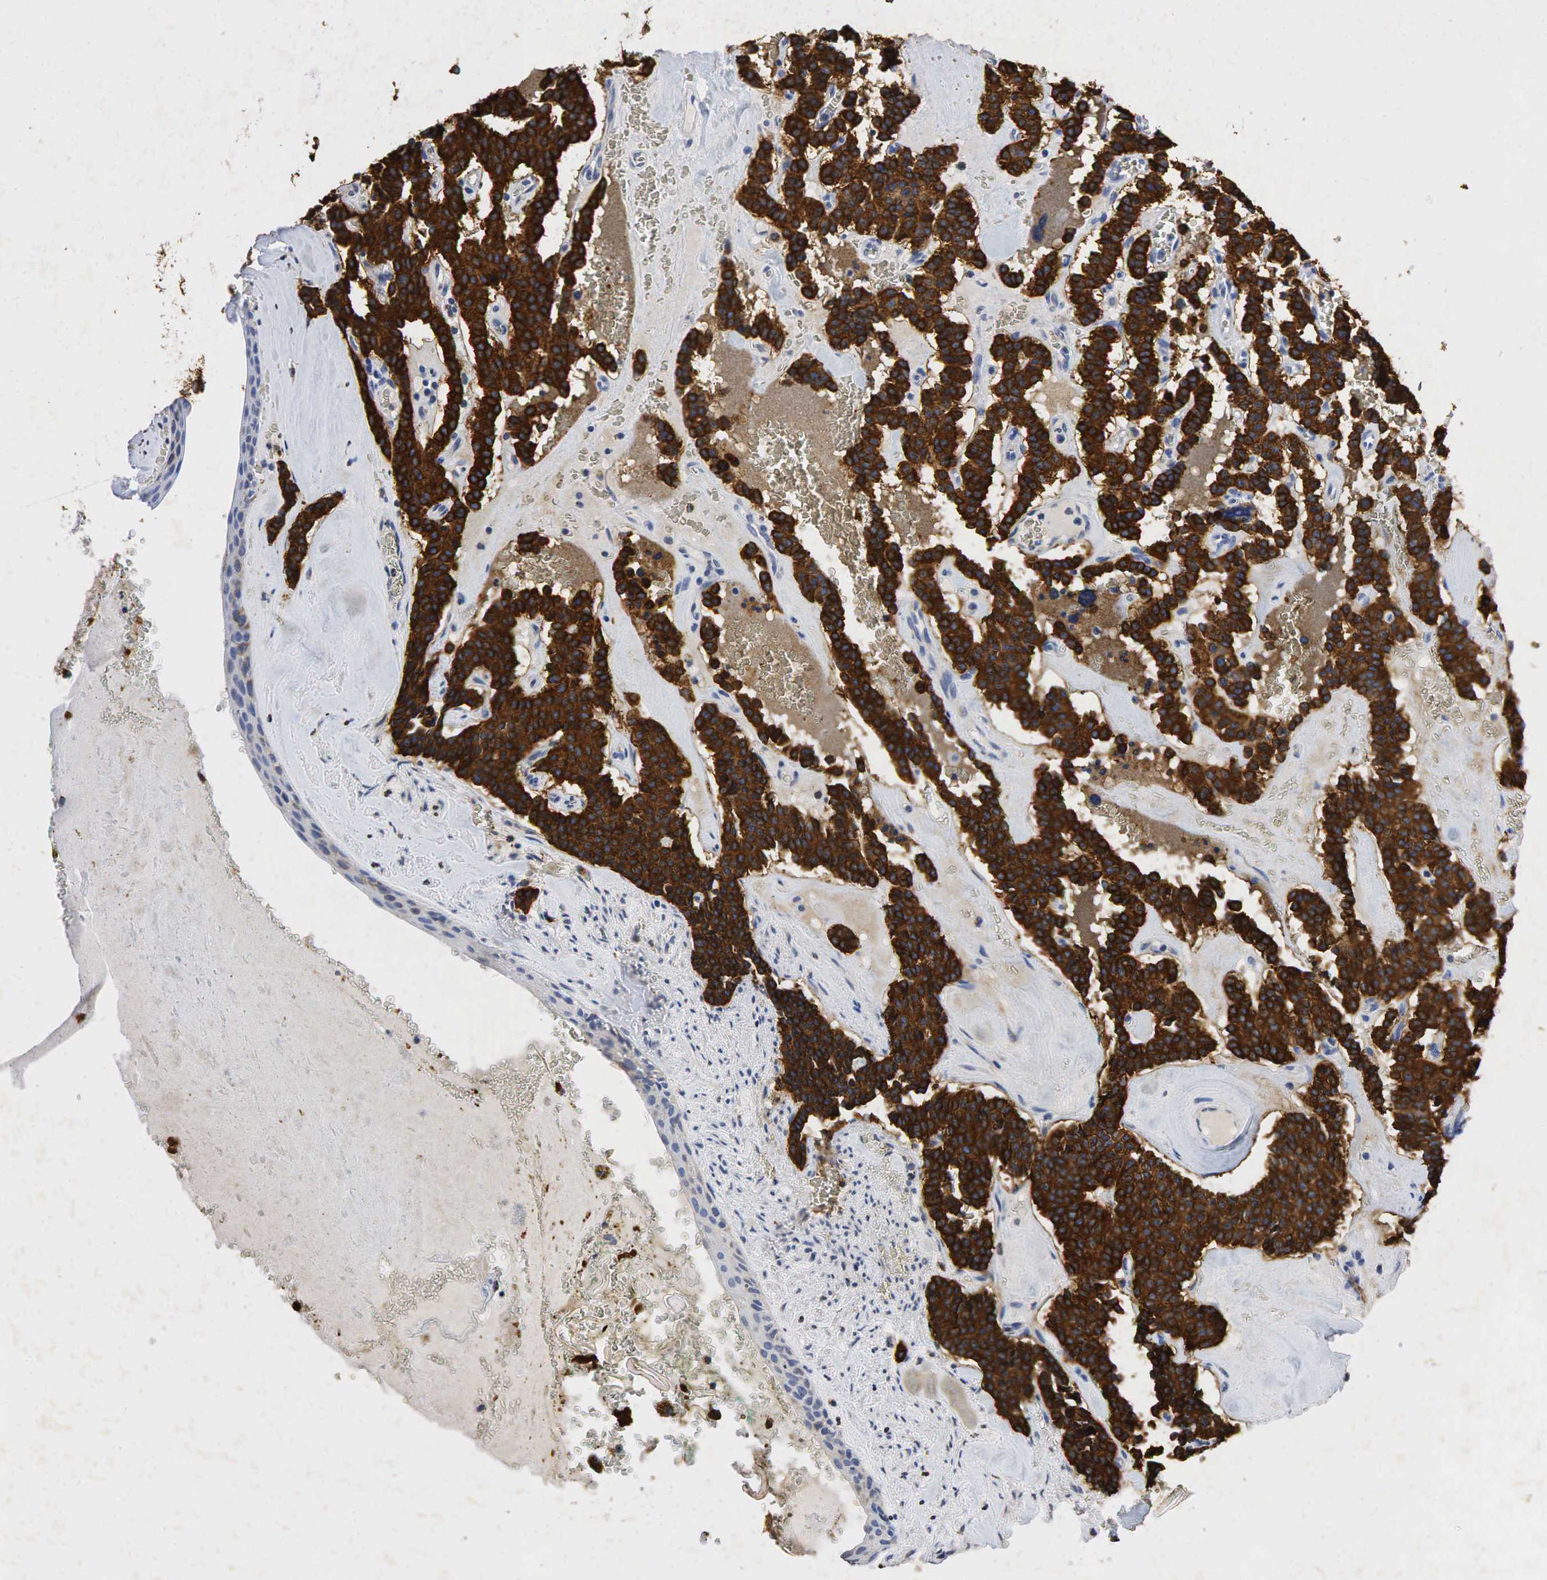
{"staining": {"intensity": "strong", "quantity": ">75%", "location": "cytoplasmic/membranous"}, "tissue": "carcinoid", "cell_type": "Tumor cells", "image_type": "cancer", "snomed": [{"axis": "morphology", "description": "Carcinoid, malignant, NOS"}, {"axis": "topography", "description": "Bronchus"}], "caption": "Immunohistochemical staining of carcinoid (malignant) exhibits high levels of strong cytoplasmic/membranous protein expression in approximately >75% of tumor cells.", "gene": "SYP", "patient": {"sex": "male", "age": 55}}